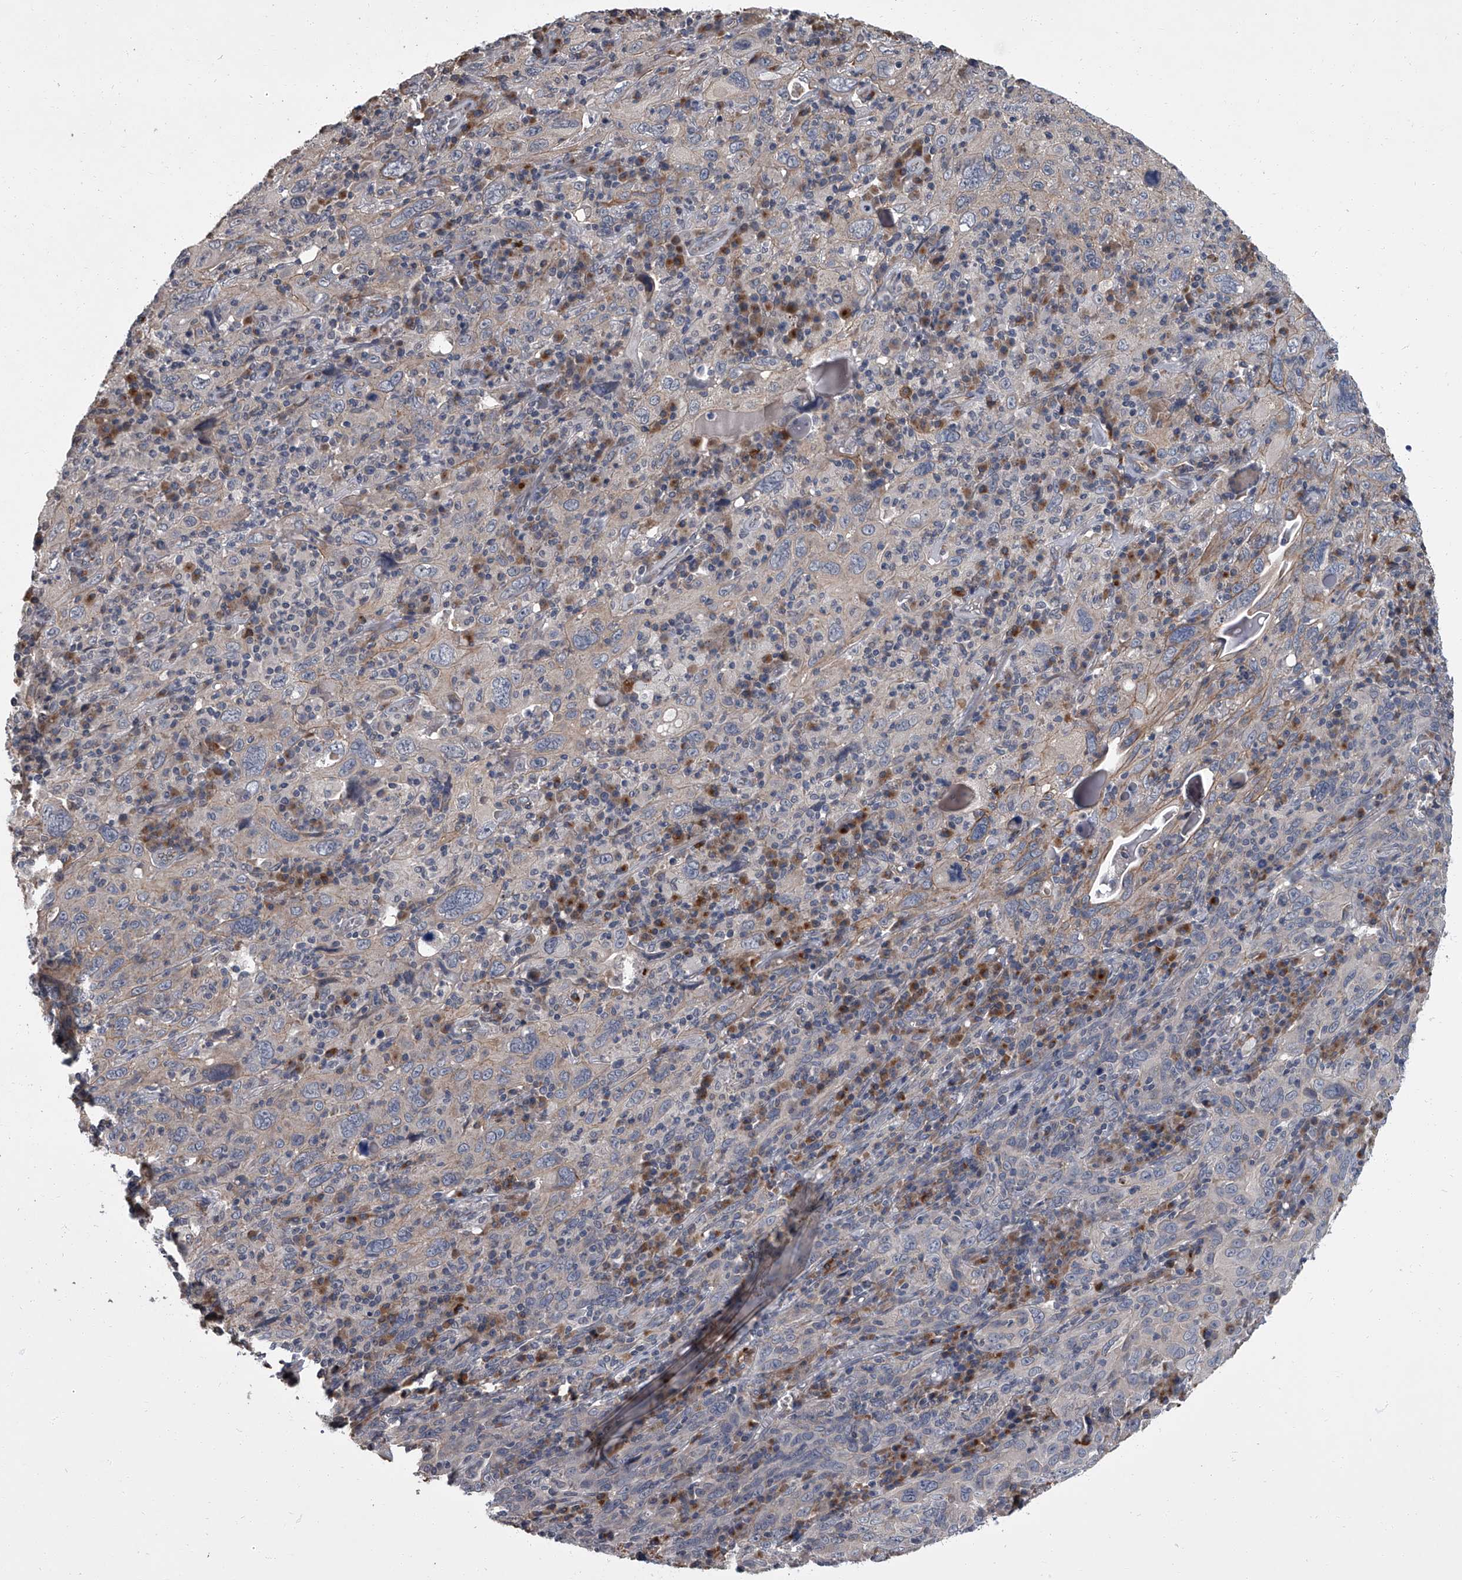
{"staining": {"intensity": "moderate", "quantity": "<25%", "location": "cytoplasmic/membranous"}, "tissue": "cervical cancer", "cell_type": "Tumor cells", "image_type": "cancer", "snomed": [{"axis": "morphology", "description": "Squamous cell carcinoma, NOS"}, {"axis": "topography", "description": "Cervix"}], "caption": "Immunohistochemistry (IHC) (DAB) staining of human squamous cell carcinoma (cervical) exhibits moderate cytoplasmic/membranous protein expression in approximately <25% of tumor cells. (DAB (3,3'-diaminobenzidine) = brown stain, brightfield microscopy at high magnification).", "gene": "SIRT4", "patient": {"sex": "female", "age": 46}}